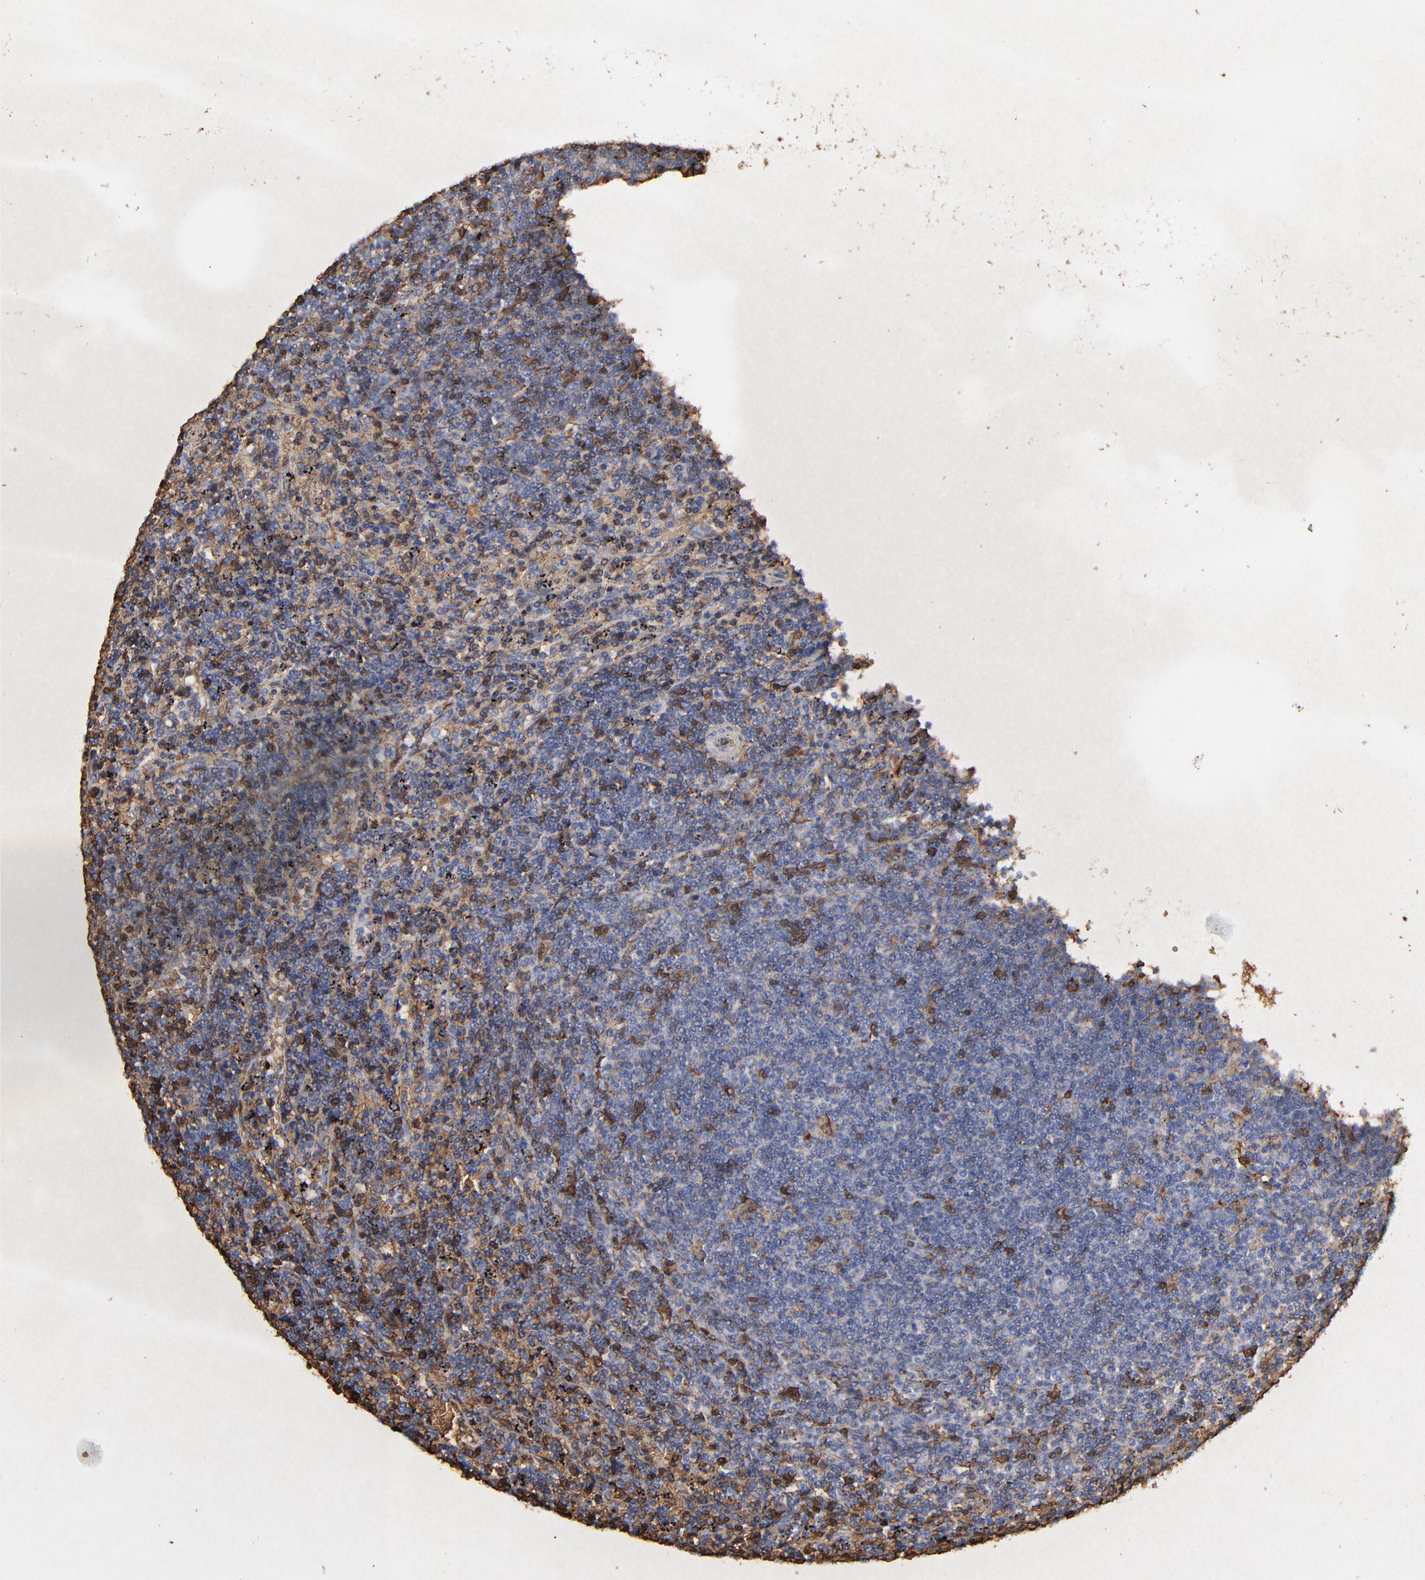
{"staining": {"intensity": "strong", "quantity": "25%-75%", "location": "cytoplasmic/membranous"}, "tissue": "lymphoma", "cell_type": "Tumor cells", "image_type": "cancer", "snomed": [{"axis": "morphology", "description": "Malignant lymphoma, non-Hodgkin's type, Low grade"}, {"axis": "topography", "description": "Spleen"}], "caption": "Immunohistochemical staining of human malignant lymphoma, non-Hodgkin's type (low-grade) displays strong cytoplasmic/membranous protein positivity in about 25%-75% of tumor cells.", "gene": "PAG1", "patient": {"sex": "female", "age": 50}}